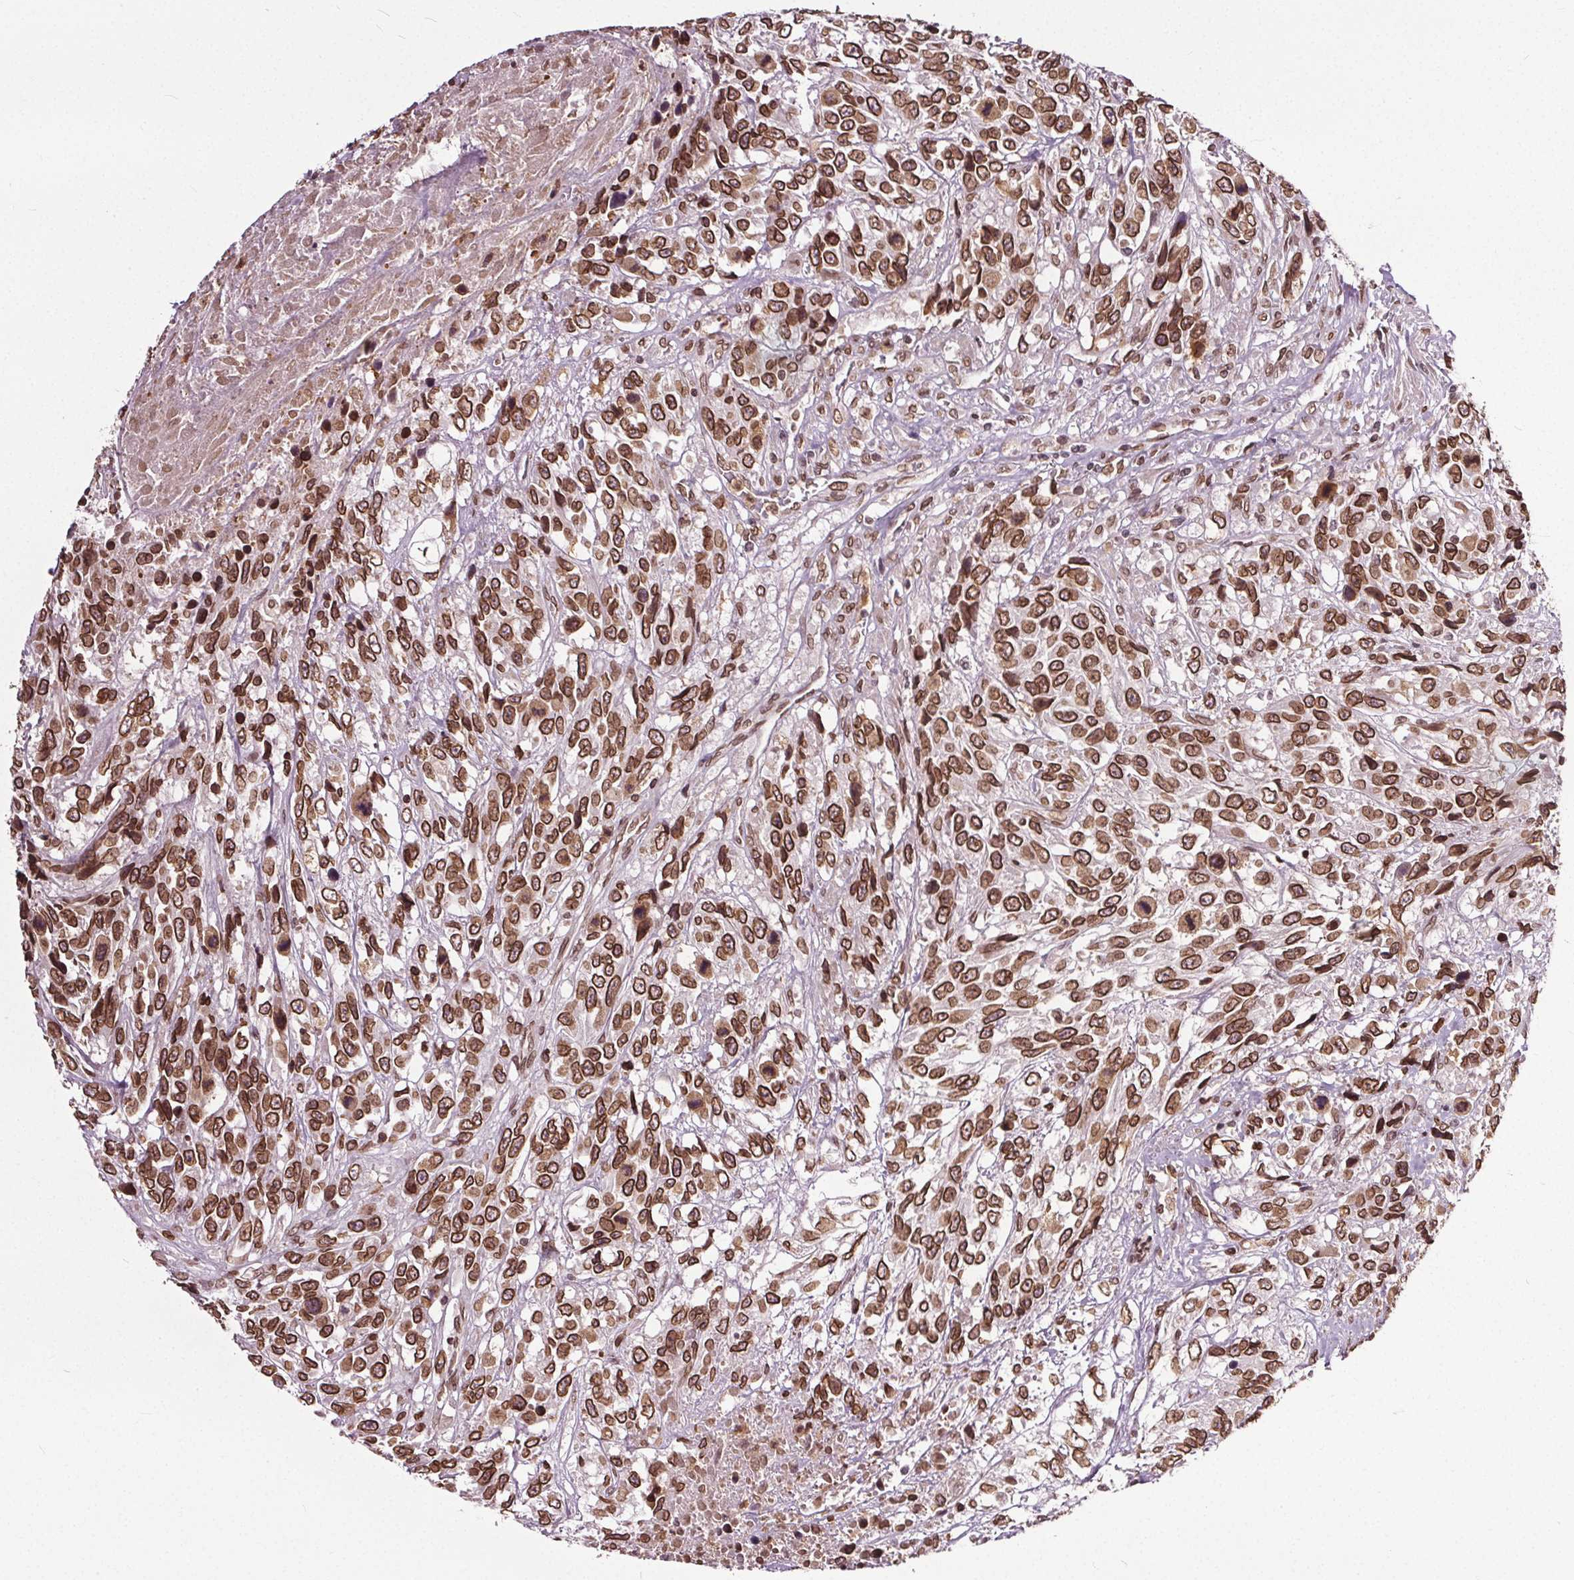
{"staining": {"intensity": "moderate", "quantity": ">75%", "location": "cytoplasmic/membranous,nuclear"}, "tissue": "urothelial cancer", "cell_type": "Tumor cells", "image_type": "cancer", "snomed": [{"axis": "morphology", "description": "Urothelial carcinoma, High grade"}, {"axis": "topography", "description": "Urinary bladder"}], "caption": "IHC micrograph of human urothelial carcinoma (high-grade) stained for a protein (brown), which reveals medium levels of moderate cytoplasmic/membranous and nuclear expression in approximately >75% of tumor cells.", "gene": "TTC39C", "patient": {"sex": "female", "age": 70}}